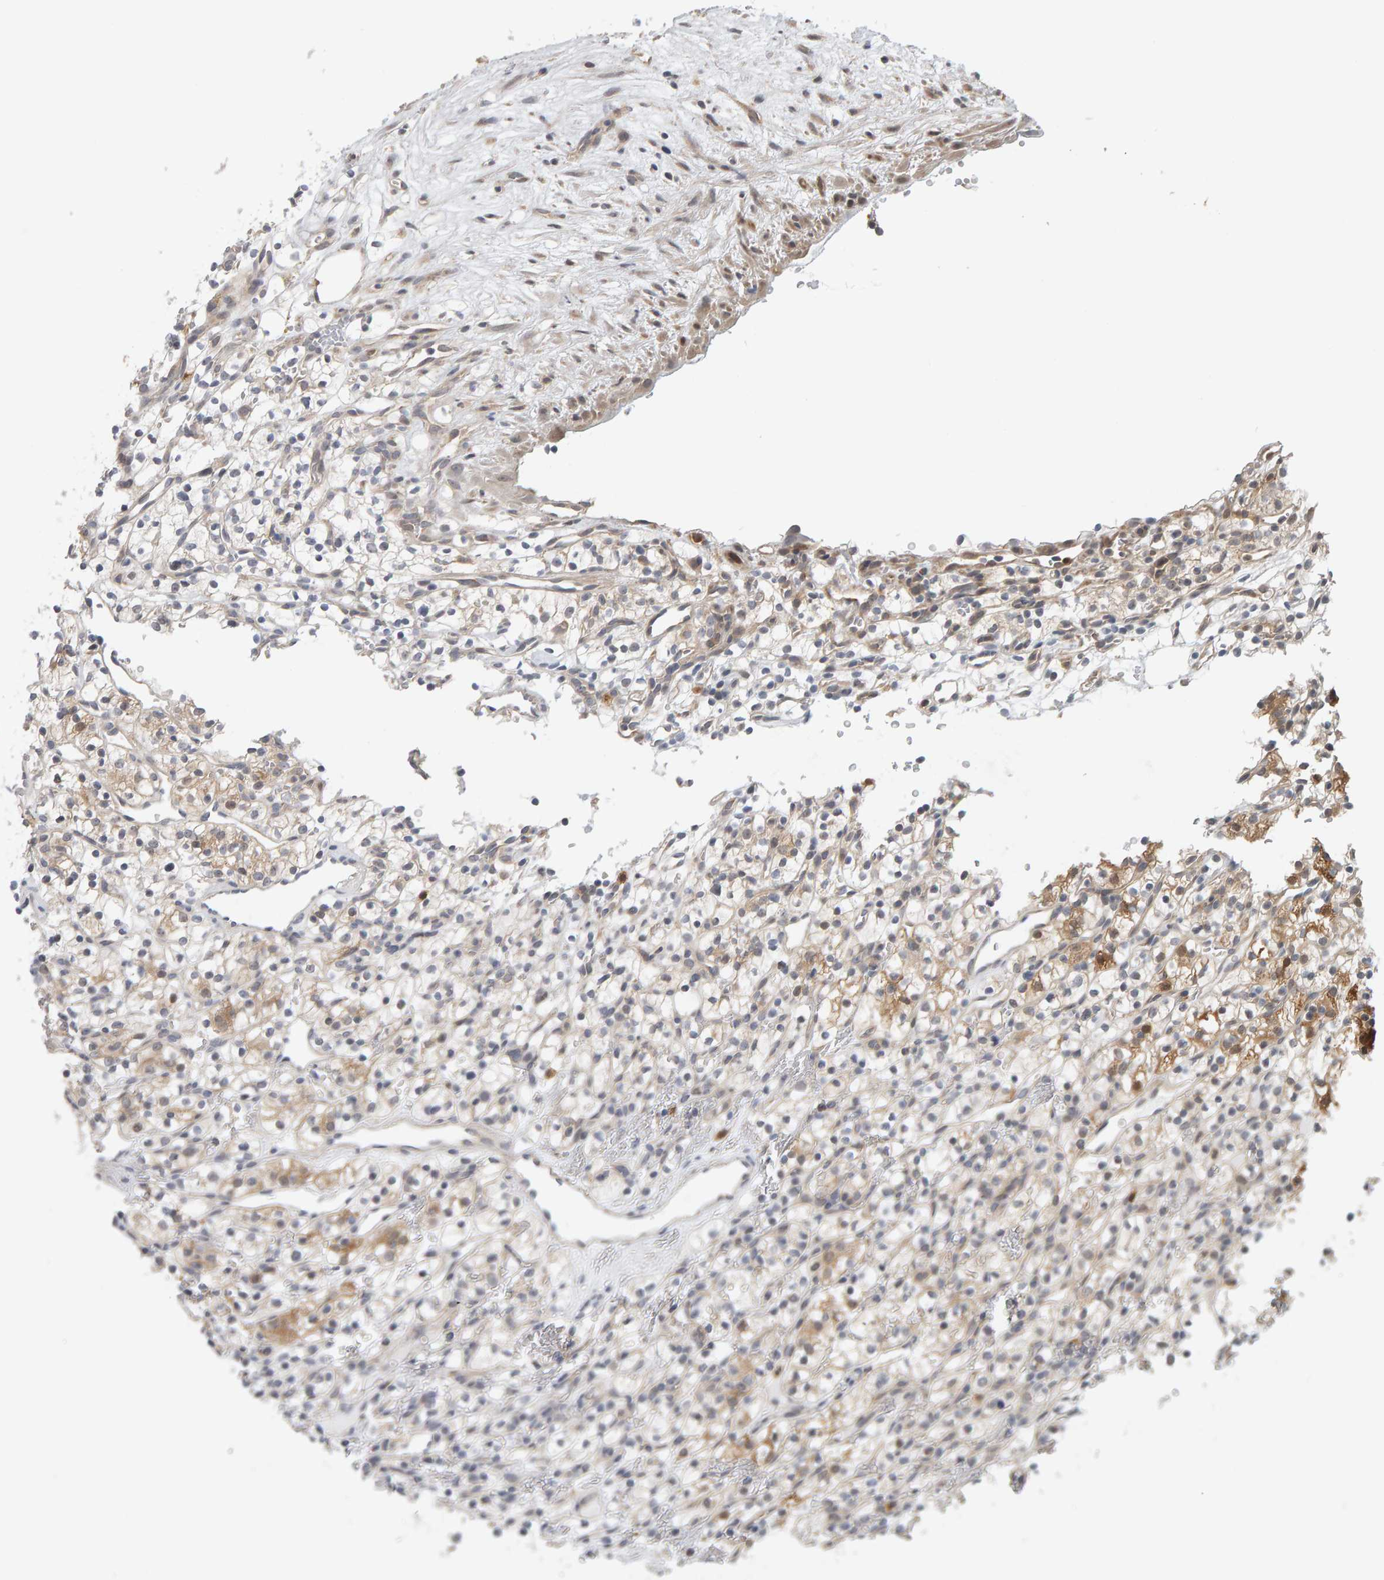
{"staining": {"intensity": "moderate", "quantity": "<25%", "location": "cytoplasmic/membranous"}, "tissue": "renal cancer", "cell_type": "Tumor cells", "image_type": "cancer", "snomed": [{"axis": "morphology", "description": "Adenocarcinoma, NOS"}, {"axis": "topography", "description": "Kidney"}], "caption": "Renal adenocarcinoma tissue exhibits moderate cytoplasmic/membranous staining in approximately <25% of tumor cells Nuclei are stained in blue.", "gene": "MSRA", "patient": {"sex": "female", "age": 57}}